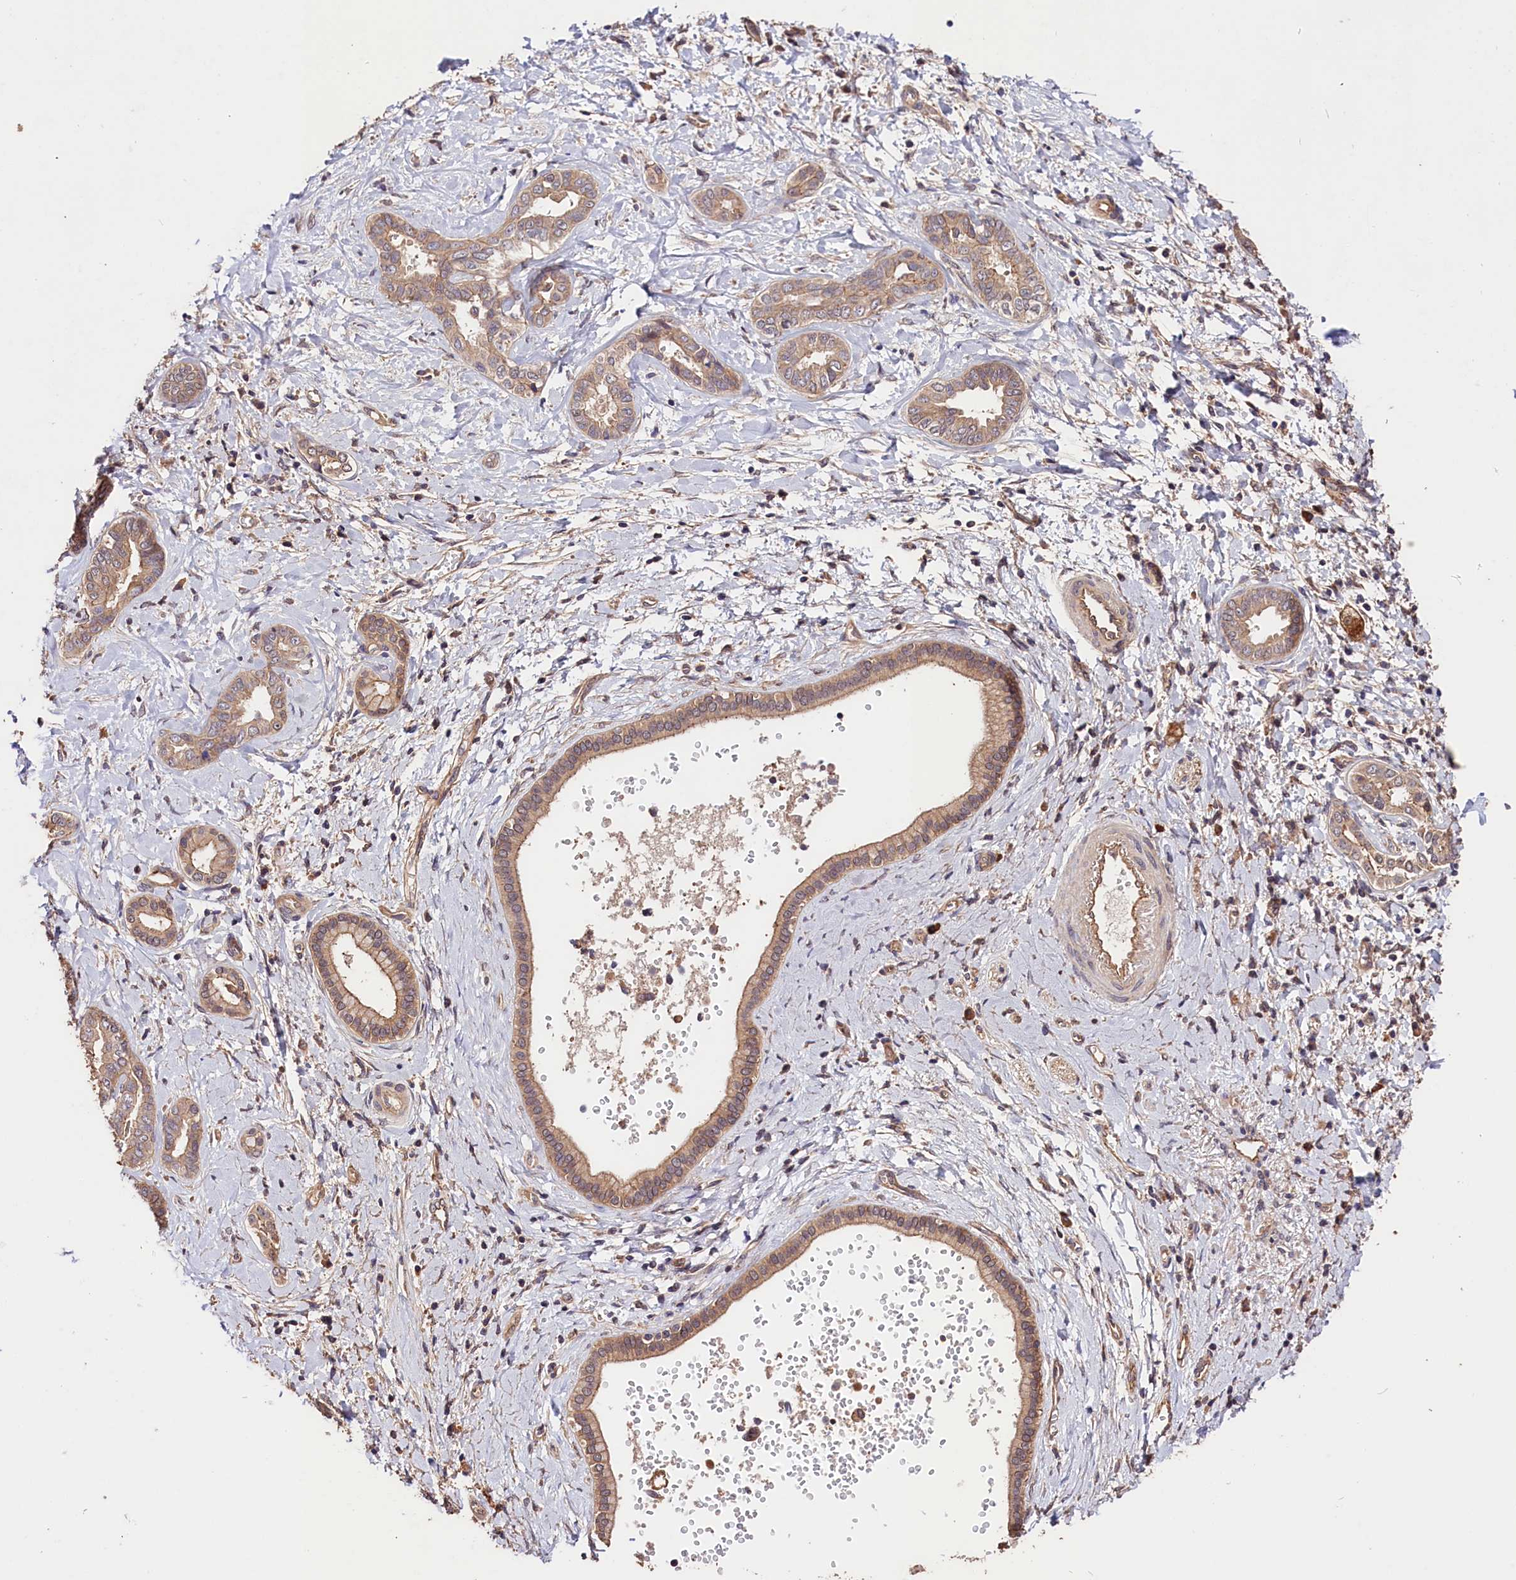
{"staining": {"intensity": "weak", "quantity": ">75%", "location": "cytoplasmic/membranous"}, "tissue": "liver cancer", "cell_type": "Tumor cells", "image_type": "cancer", "snomed": [{"axis": "morphology", "description": "Cholangiocarcinoma"}, {"axis": "topography", "description": "Liver"}], "caption": "Protein staining of liver cholangiocarcinoma tissue shows weak cytoplasmic/membranous expression in approximately >75% of tumor cells.", "gene": "CES3", "patient": {"sex": "female", "age": 77}}